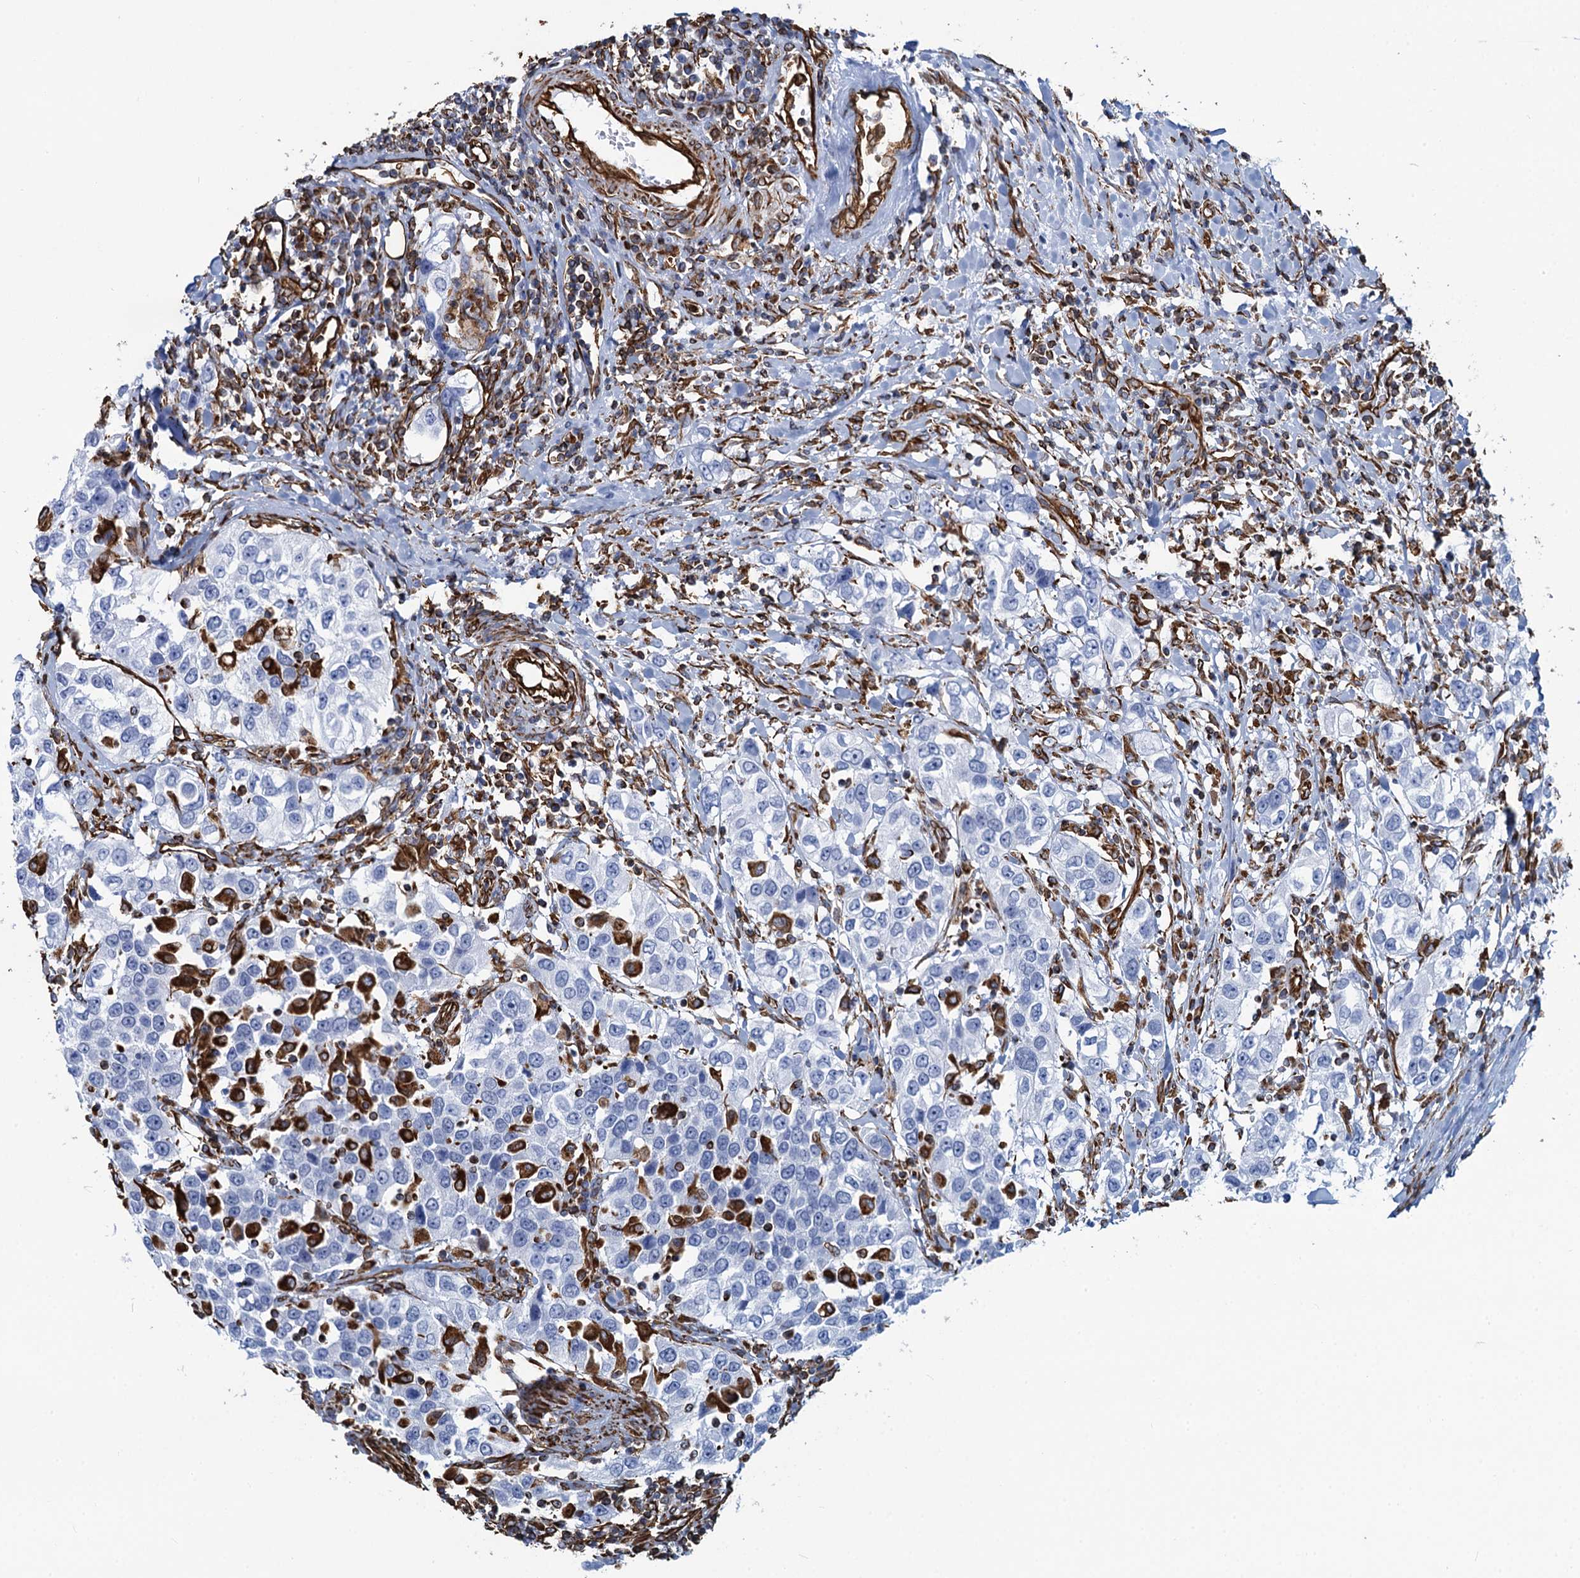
{"staining": {"intensity": "negative", "quantity": "none", "location": "none"}, "tissue": "urothelial cancer", "cell_type": "Tumor cells", "image_type": "cancer", "snomed": [{"axis": "morphology", "description": "Urothelial carcinoma, High grade"}, {"axis": "topography", "description": "Urinary bladder"}], "caption": "Tumor cells are negative for protein expression in human urothelial cancer.", "gene": "PGM2", "patient": {"sex": "female", "age": 80}}